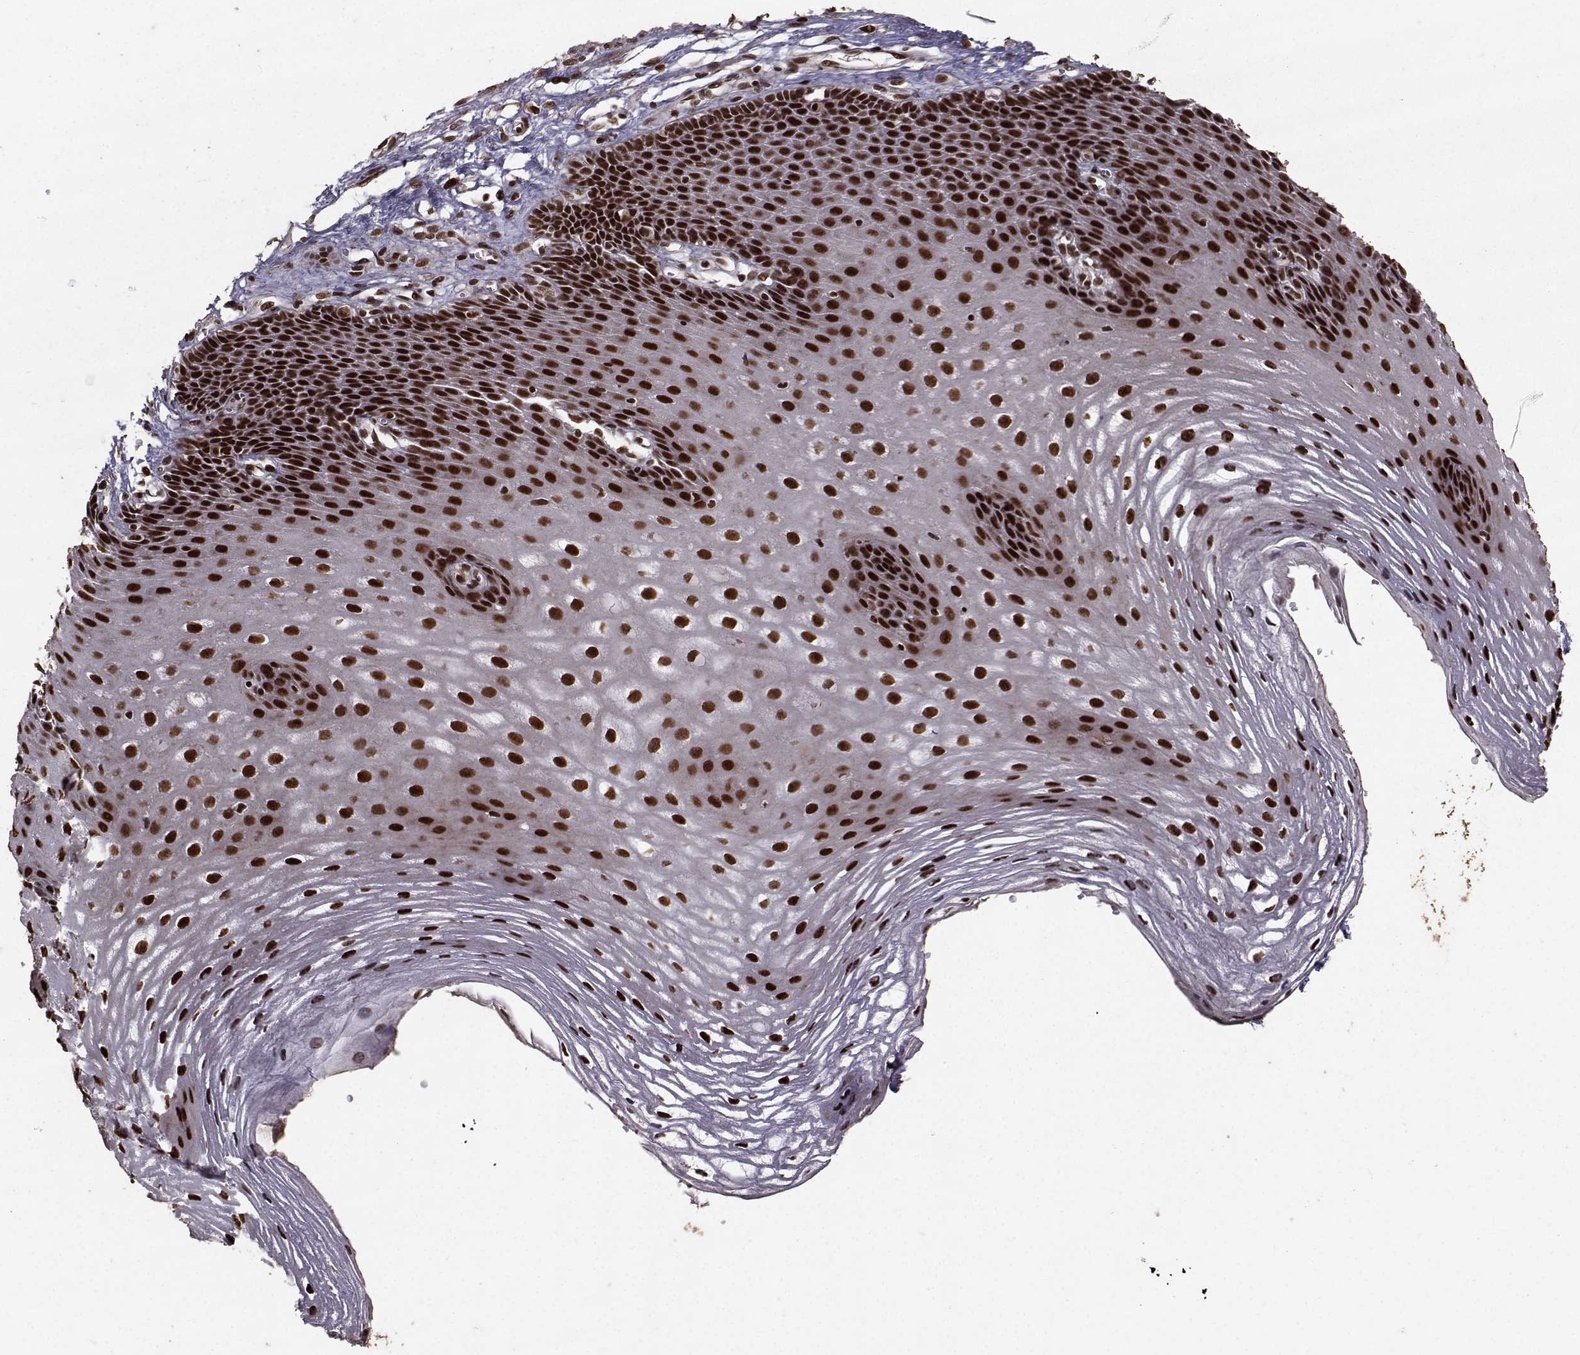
{"staining": {"intensity": "strong", "quantity": ">75%", "location": "nuclear"}, "tissue": "esophagus", "cell_type": "Squamous epithelial cells", "image_type": "normal", "snomed": [{"axis": "morphology", "description": "Normal tissue, NOS"}, {"axis": "topography", "description": "Esophagus"}], "caption": "Normal esophagus reveals strong nuclear positivity in approximately >75% of squamous epithelial cells.", "gene": "SF1", "patient": {"sex": "male", "age": 72}}